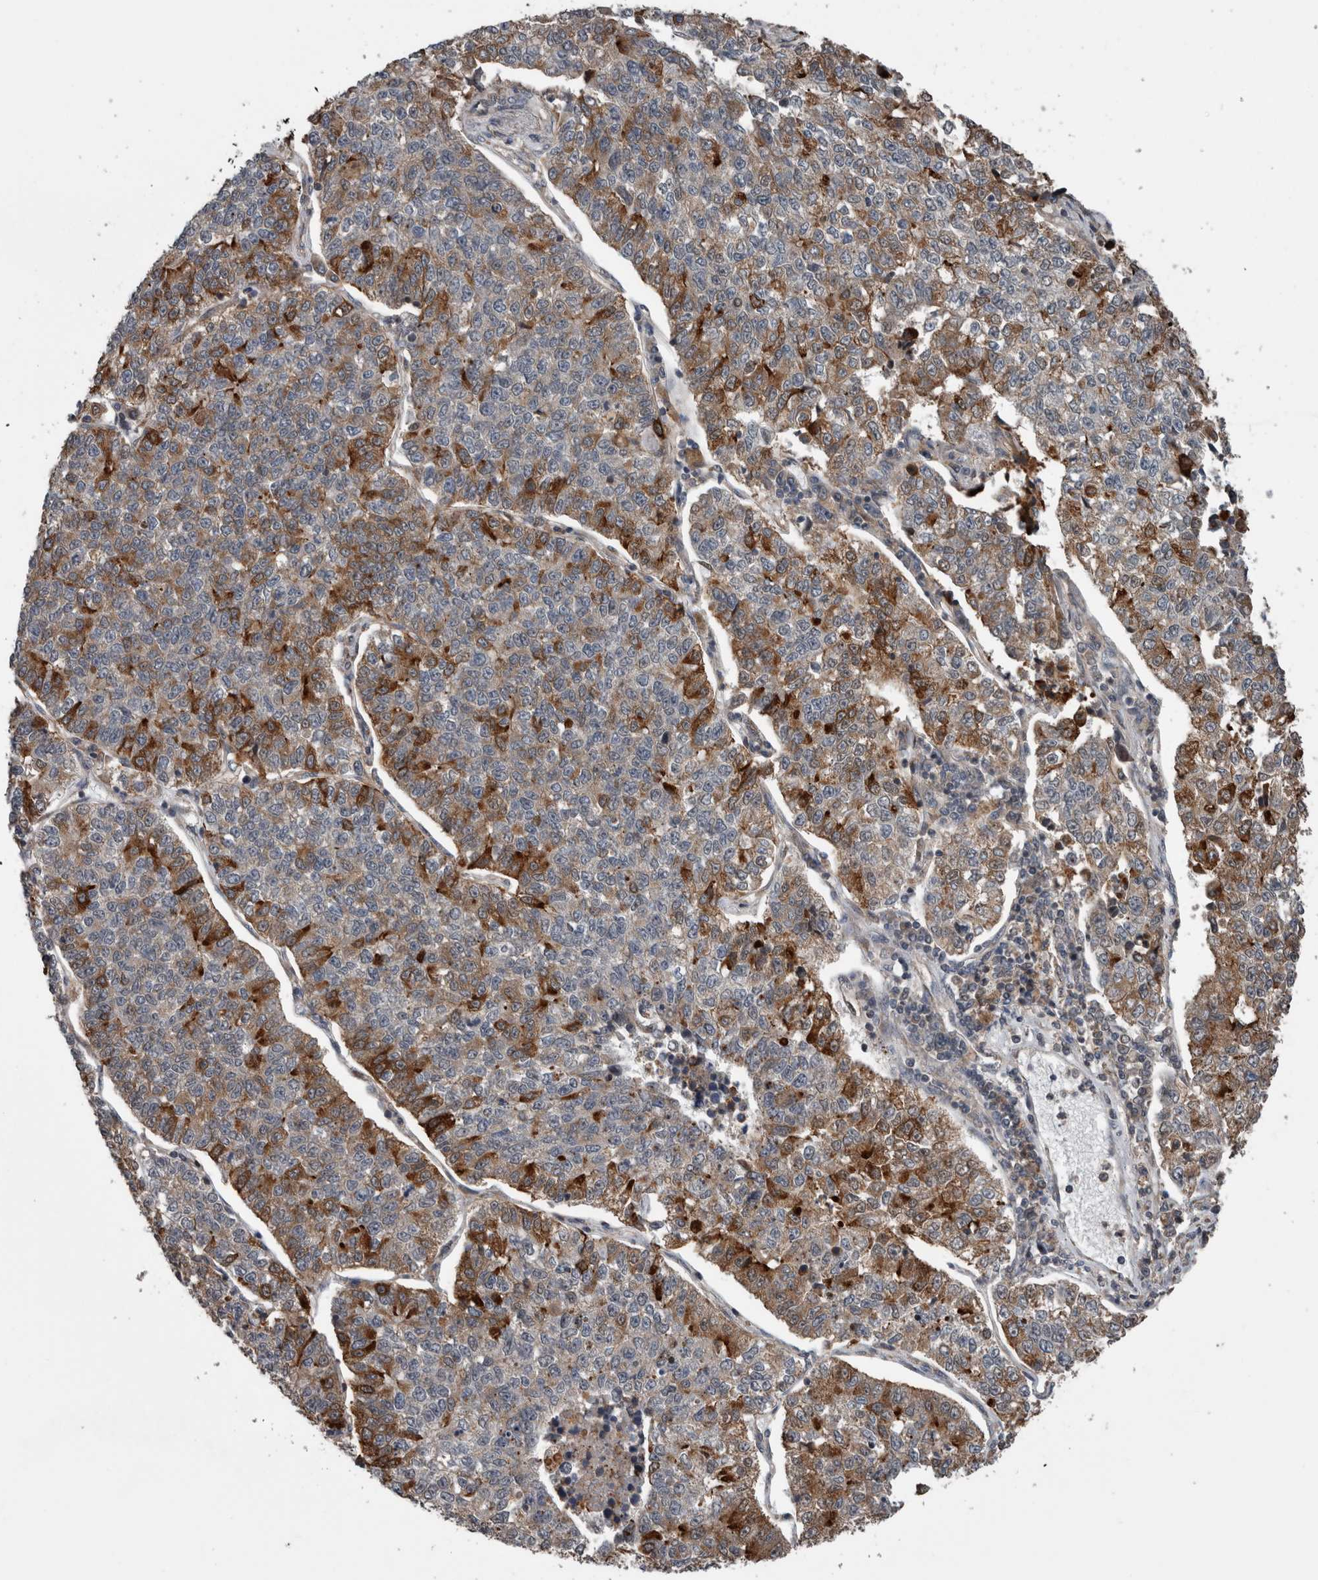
{"staining": {"intensity": "moderate", "quantity": "<25%", "location": "cytoplasmic/membranous"}, "tissue": "lung cancer", "cell_type": "Tumor cells", "image_type": "cancer", "snomed": [{"axis": "morphology", "description": "Adenocarcinoma, NOS"}, {"axis": "topography", "description": "Lung"}], "caption": "Protein expression analysis of human adenocarcinoma (lung) reveals moderate cytoplasmic/membranous positivity in about <25% of tumor cells.", "gene": "RIOK3", "patient": {"sex": "male", "age": 49}}